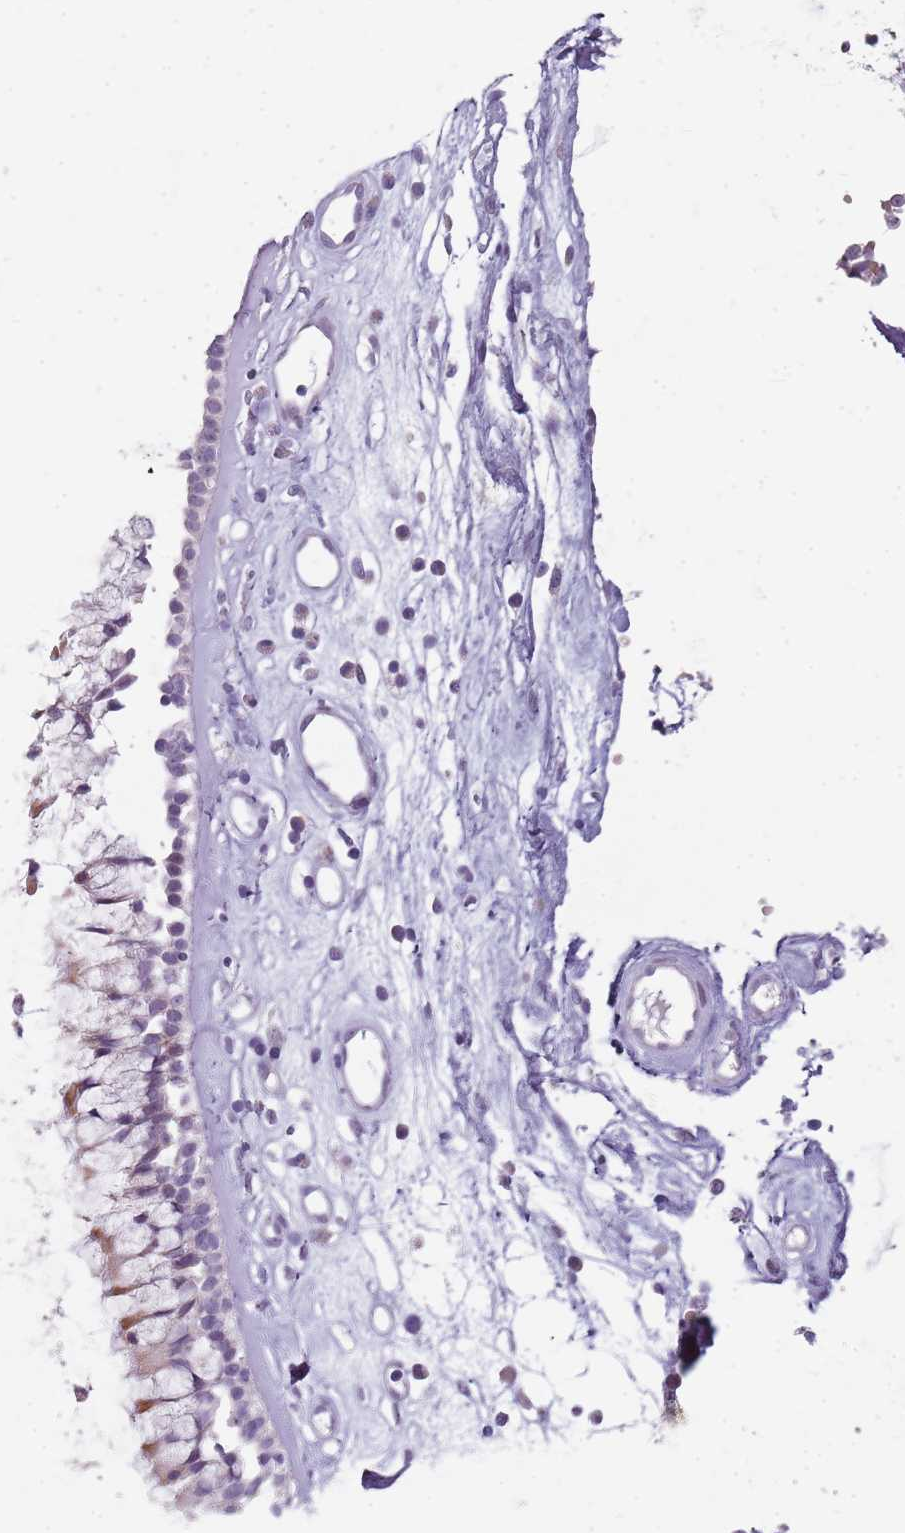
{"staining": {"intensity": "weak", "quantity": "<25%", "location": "cytoplasmic/membranous"}, "tissue": "nasopharynx", "cell_type": "Respiratory epithelial cells", "image_type": "normal", "snomed": [{"axis": "morphology", "description": "Normal tissue, NOS"}, {"axis": "morphology", "description": "Inflammation, NOS"}, {"axis": "topography", "description": "Nasopharynx"}], "caption": "This is an IHC histopathology image of normal human nasopharynx. There is no staining in respiratory epithelial cells.", "gene": "DEFB116", "patient": {"sex": "male", "age": 29}}